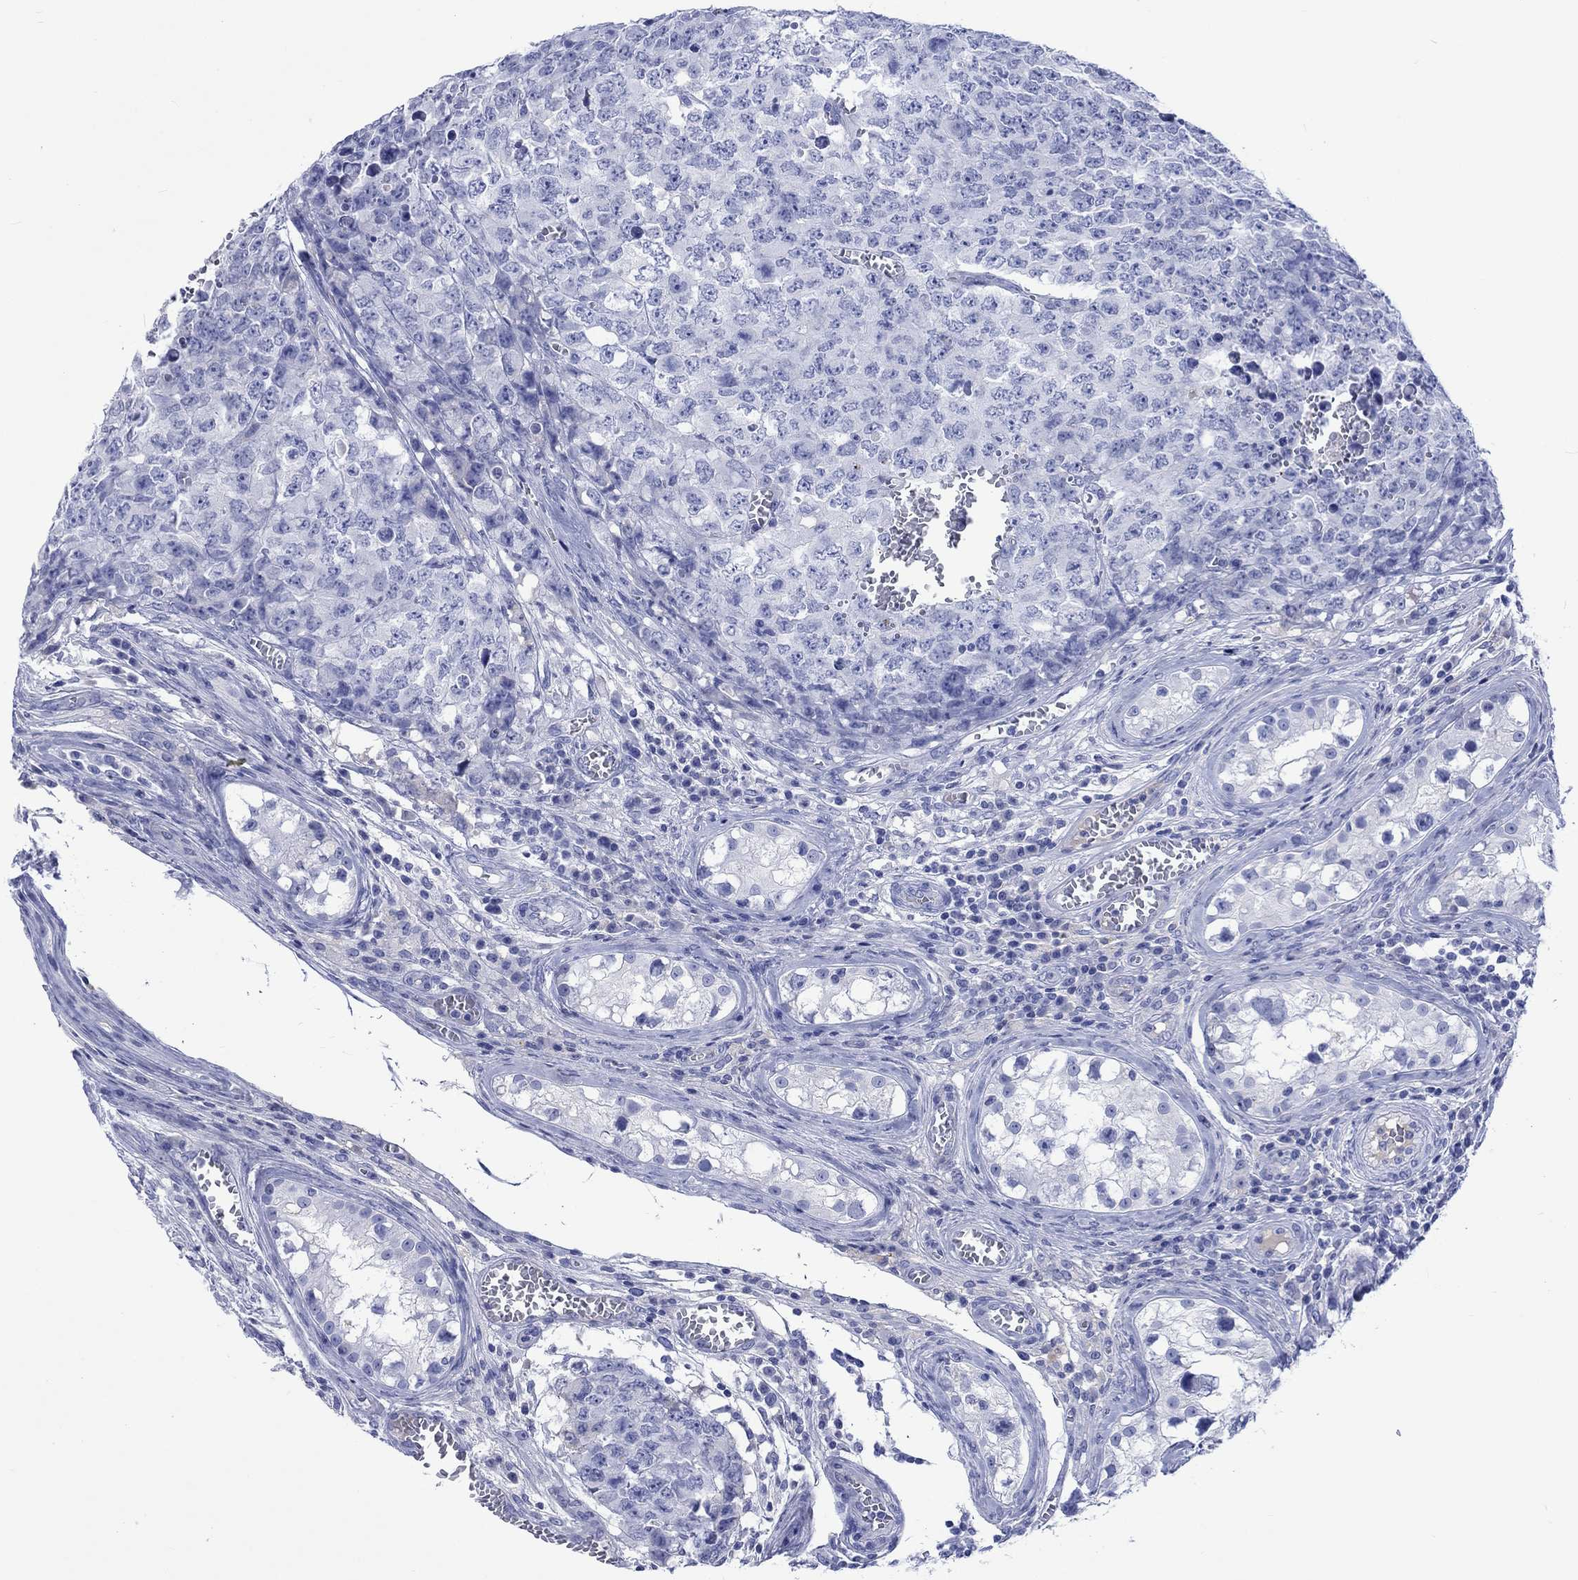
{"staining": {"intensity": "negative", "quantity": "none", "location": "none"}, "tissue": "testis cancer", "cell_type": "Tumor cells", "image_type": "cancer", "snomed": [{"axis": "morphology", "description": "Carcinoma, Embryonal, NOS"}, {"axis": "topography", "description": "Testis"}], "caption": "Testis cancer was stained to show a protein in brown. There is no significant positivity in tumor cells.", "gene": "CACNG3", "patient": {"sex": "male", "age": 23}}